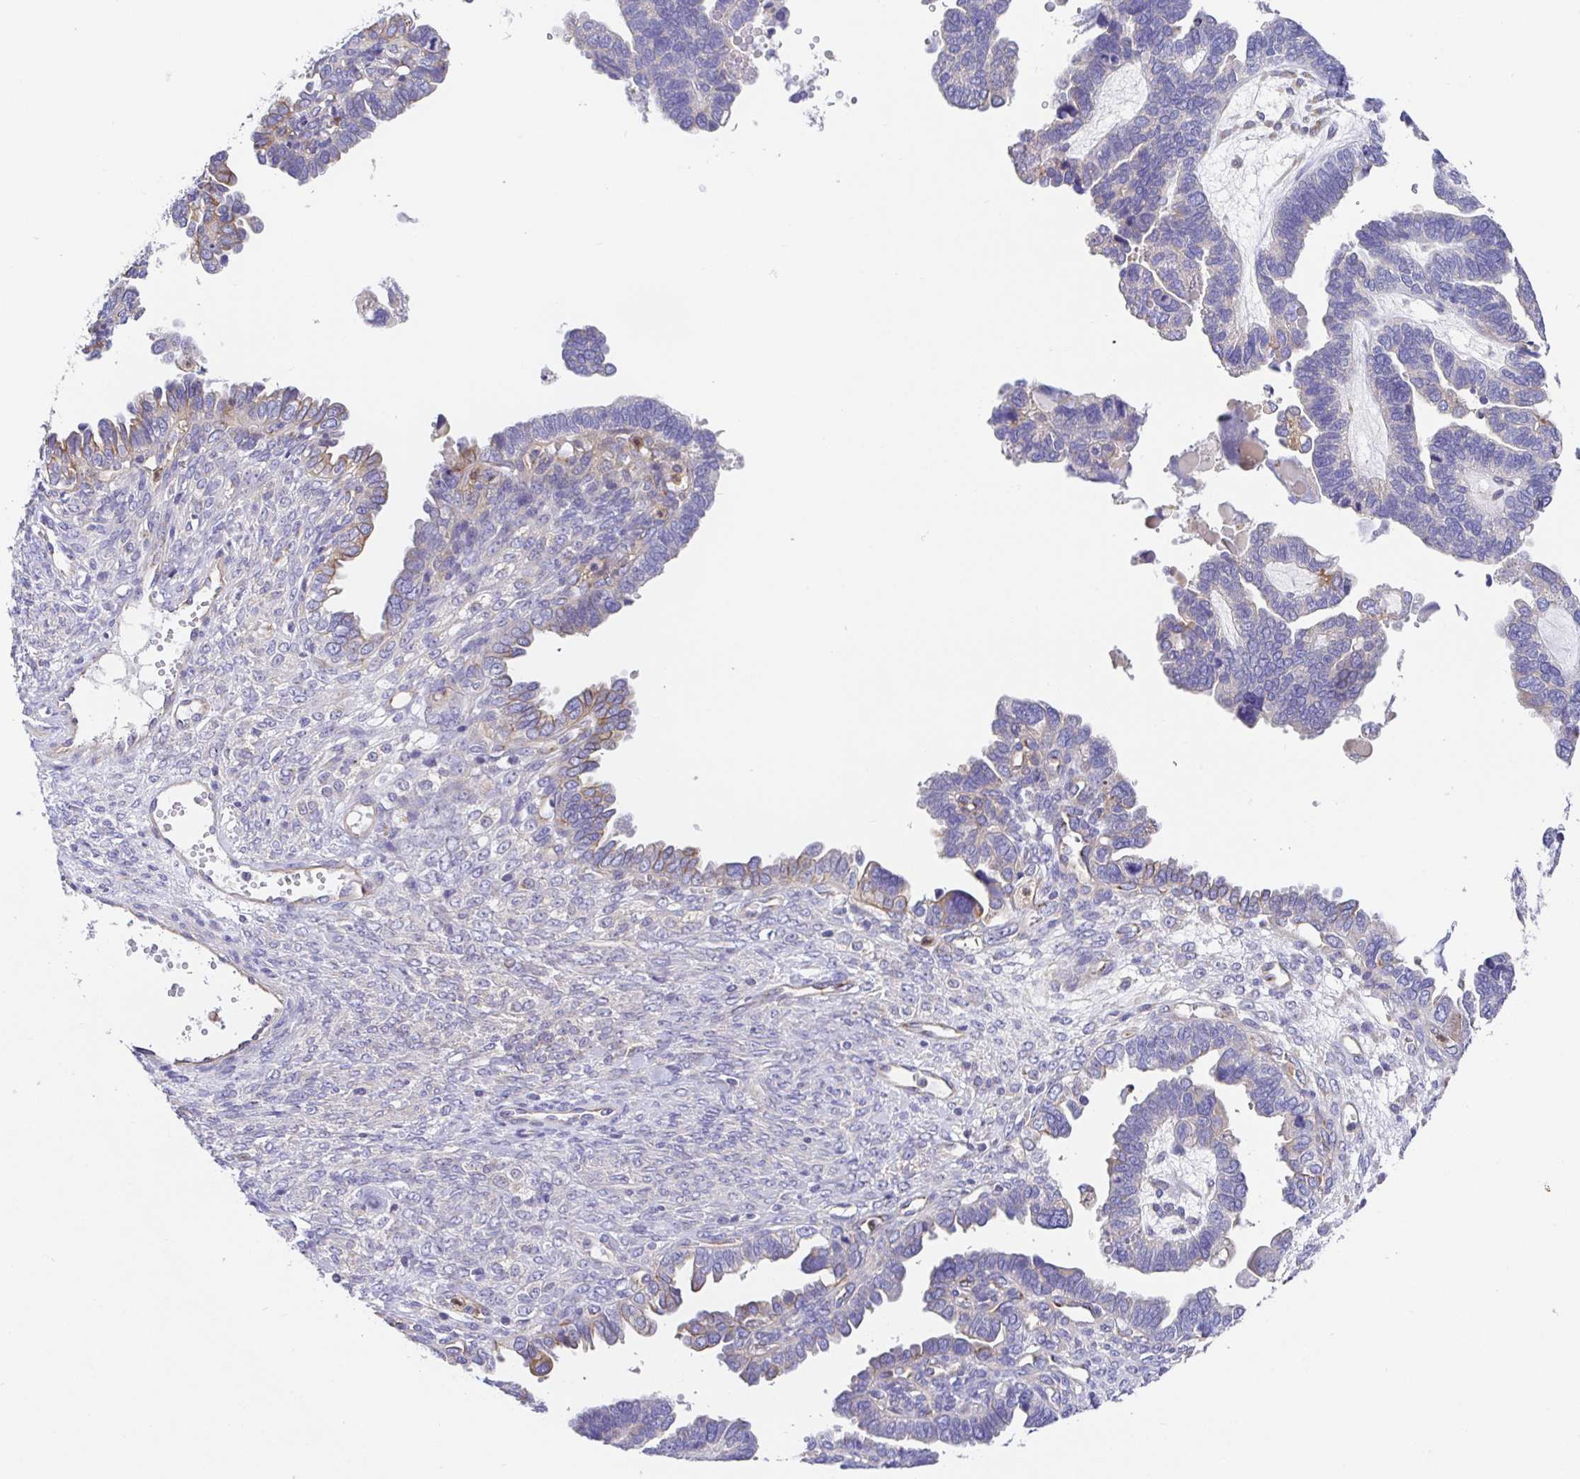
{"staining": {"intensity": "moderate", "quantity": "<25%", "location": "cytoplasmic/membranous"}, "tissue": "ovarian cancer", "cell_type": "Tumor cells", "image_type": "cancer", "snomed": [{"axis": "morphology", "description": "Cystadenocarcinoma, serous, NOS"}, {"axis": "topography", "description": "Ovary"}], "caption": "A brown stain highlights moderate cytoplasmic/membranous positivity of a protein in ovarian cancer tumor cells.", "gene": "GOLGA1", "patient": {"sex": "female", "age": 51}}